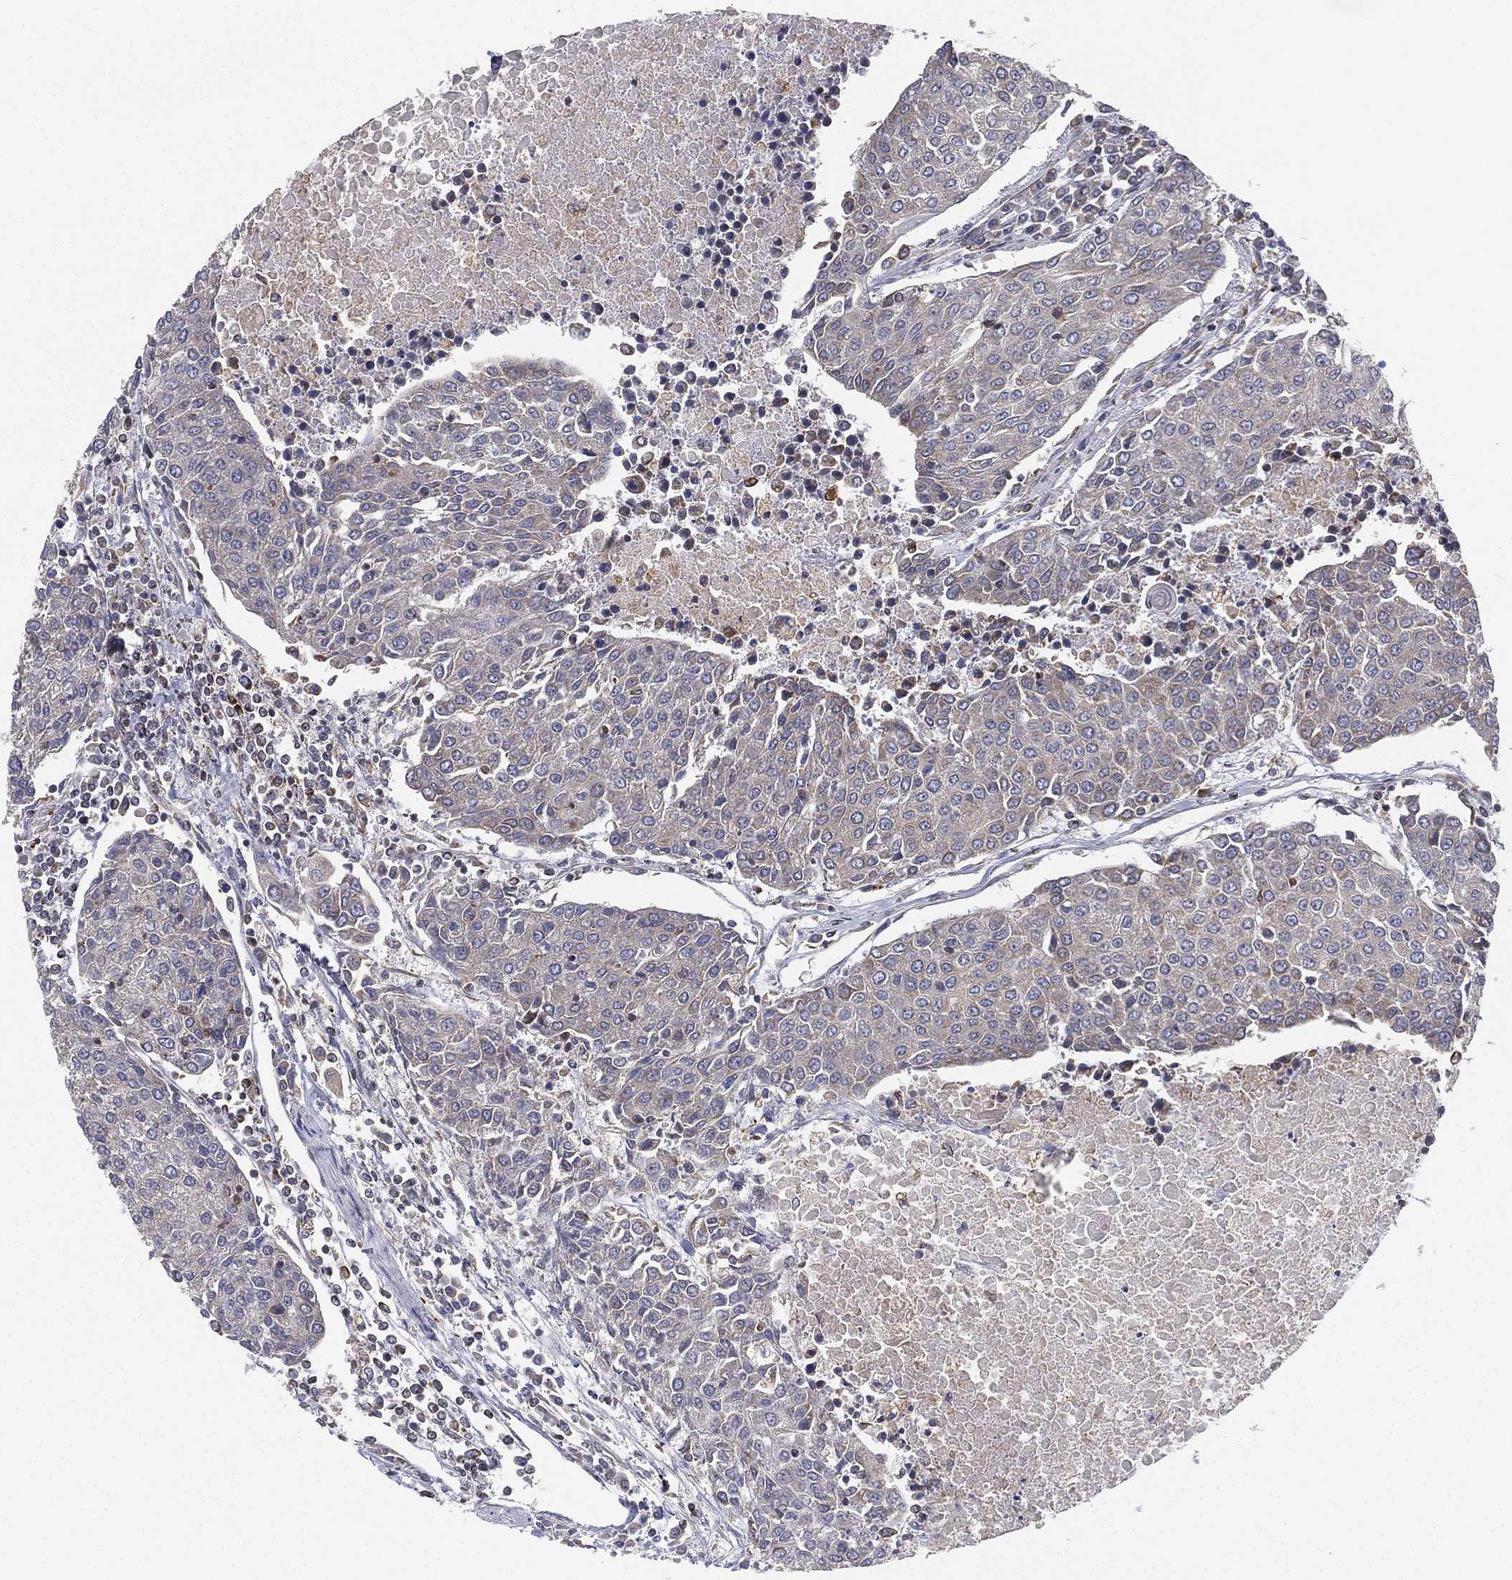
{"staining": {"intensity": "negative", "quantity": "none", "location": "none"}, "tissue": "urothelial cancer", "cell_type": "Tumor cells", "image_type": "cancer", "snomed": [{"axis": "morphology", "description": "Urothelial carcinoma, High grade"}, {"axis": "topography", "description": "Urinary bladder"}], "caption": "Immunohistochemical staining of urothelial cancer shows no significant expression in tumor cells.", "gene": "CYB5B", "patient": {"sex": "female", "age": 85}}